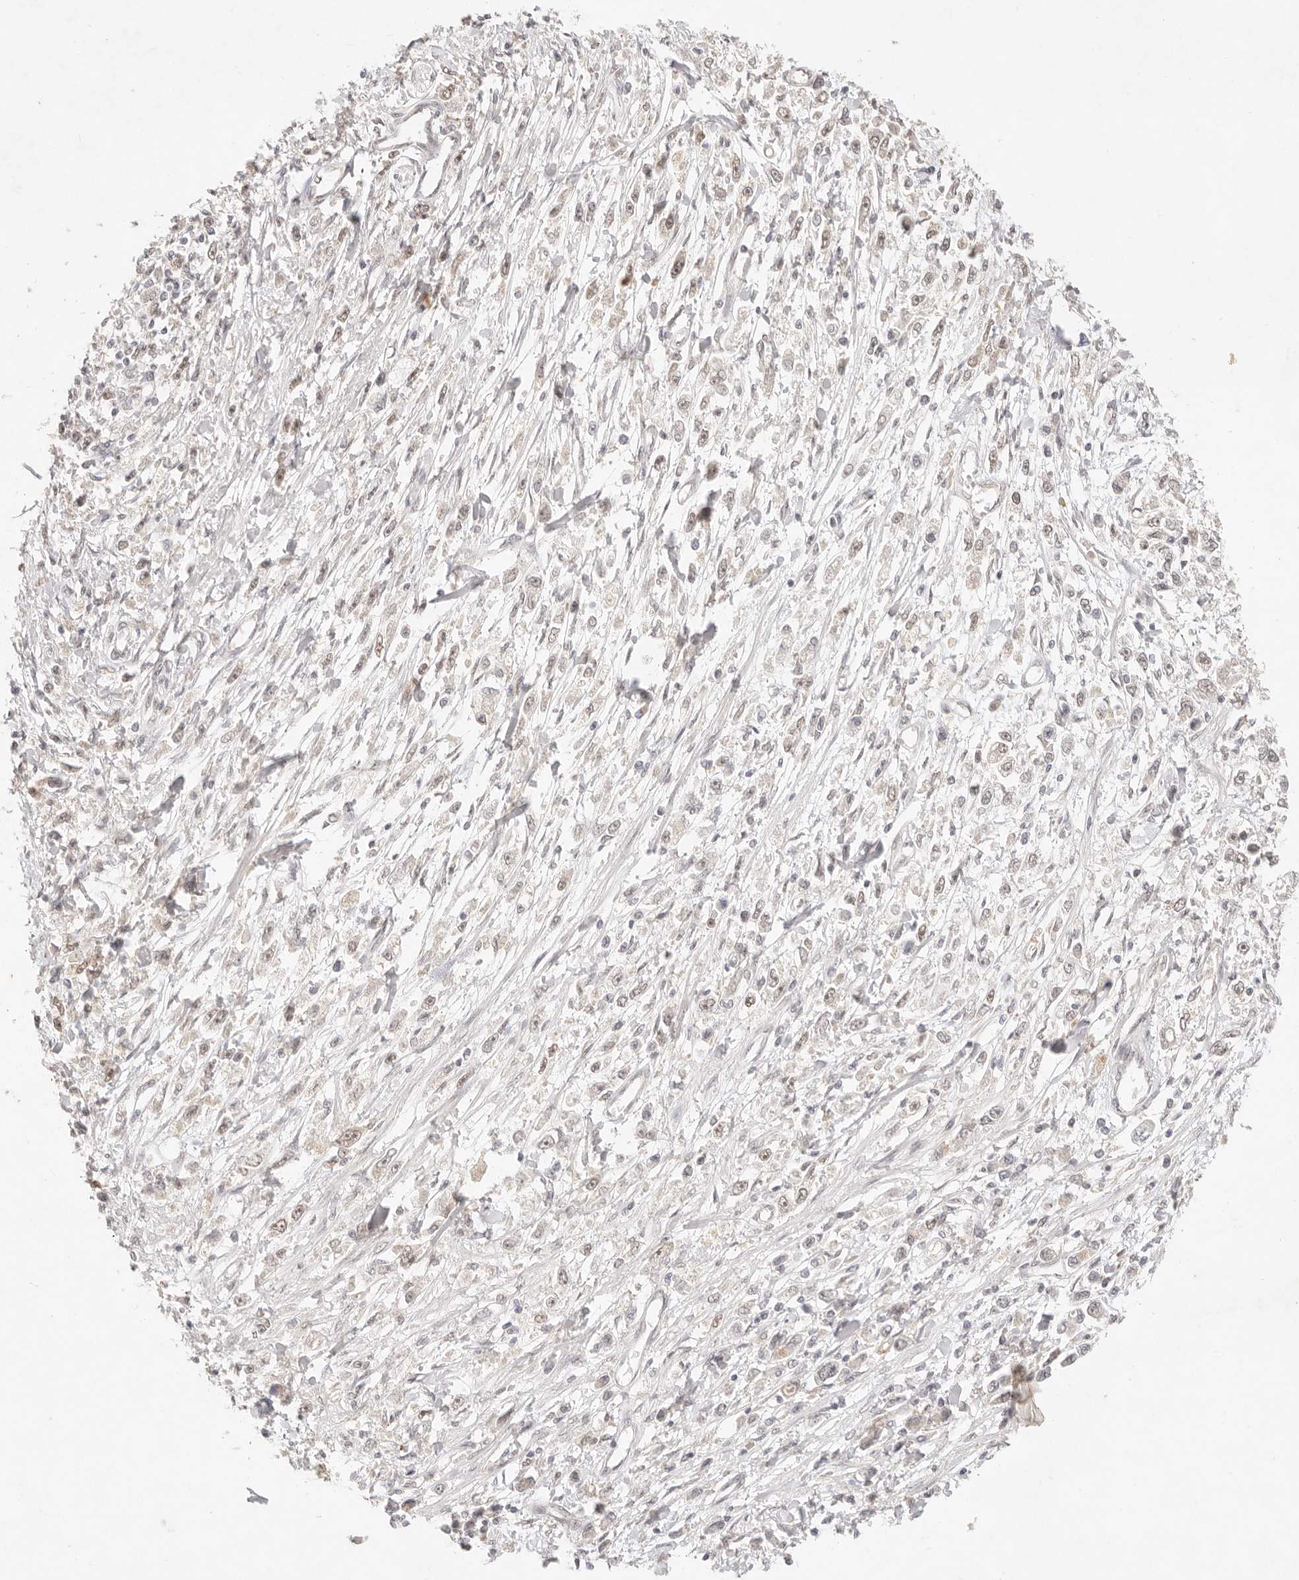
{"staining": {"intensity": "weak", "quantity": "<25%", "location": "nuclear"}, "tissue": "stomach cancer", "cell_type": "Tumor cells", "image_type": "cancer", "snomed": [{"axis": "morphology", "description": "Adenocarcinoma, NOS"}, {"axis": "topography", "description": "Stomach"}], "caption": "DAB immunohistochemical staining of stomach adenocarcinoma displays no significant expression in tumor cells. (DAB IHC with hematoxylin counter stain).", "gene": "GPR156", "patient": {"sex": "female", "age": 59}}